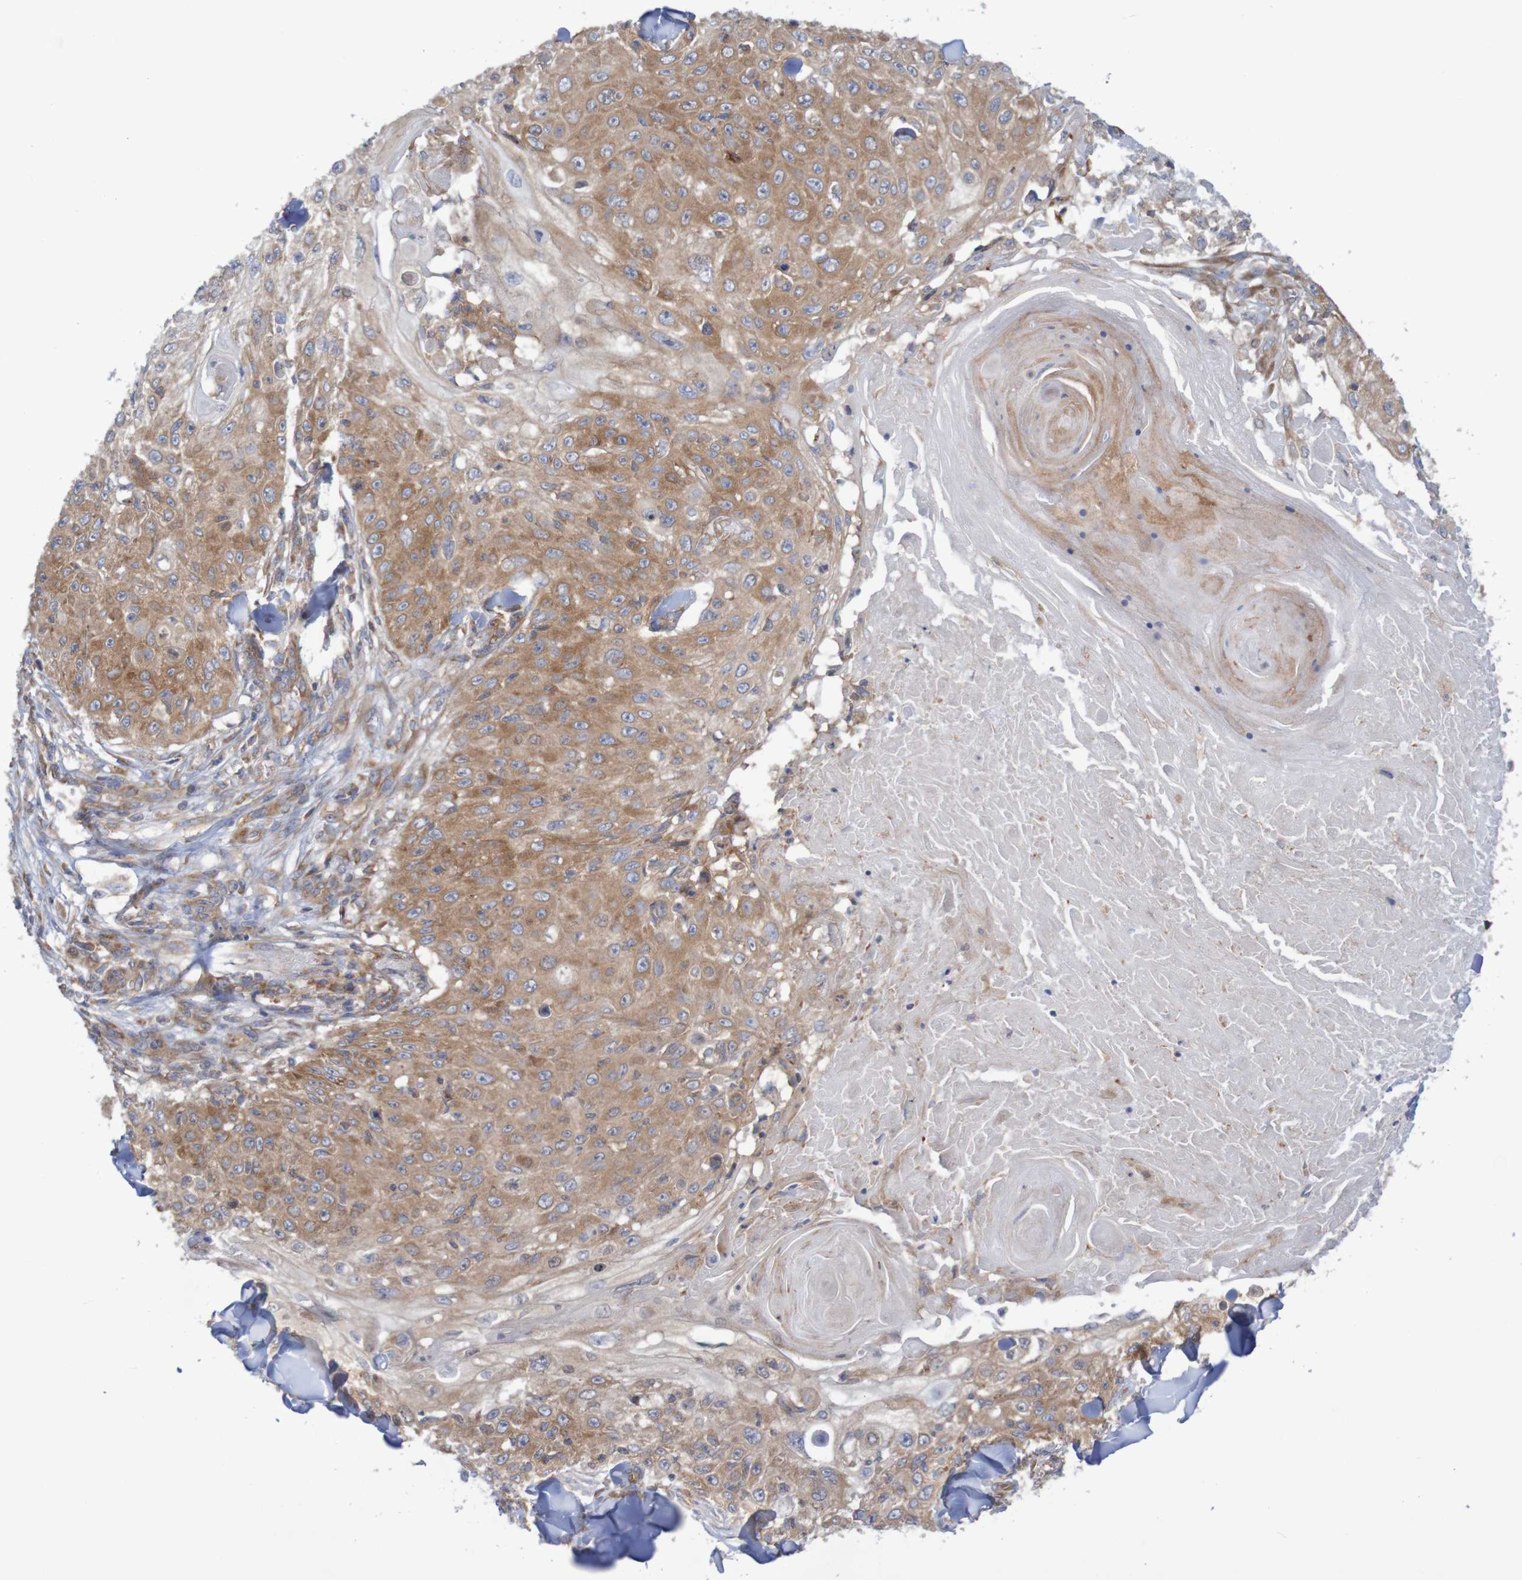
{"staining": {"intensity": "moderate", "quantity": ">75%", "location": "cytoplasmic/membranous"}, "tissue": "skin cancer", "cell_type": "Tumor cells", "image_type": "cancer", "snomed": [{"axis": "morphology", "description": "Squamous cell carcinoma, NOS"}, {"axis": "topography", "description": "Skin"}], "caption": "Immunohistochemistry of human skin squamous cell carcinoma demonstrates medium levels of moderate cytoplasmic/membranous positivity in about >75% of tumor cells.", "gene": "LRRC47", "patient": {"sex": "male", "age": 86}}